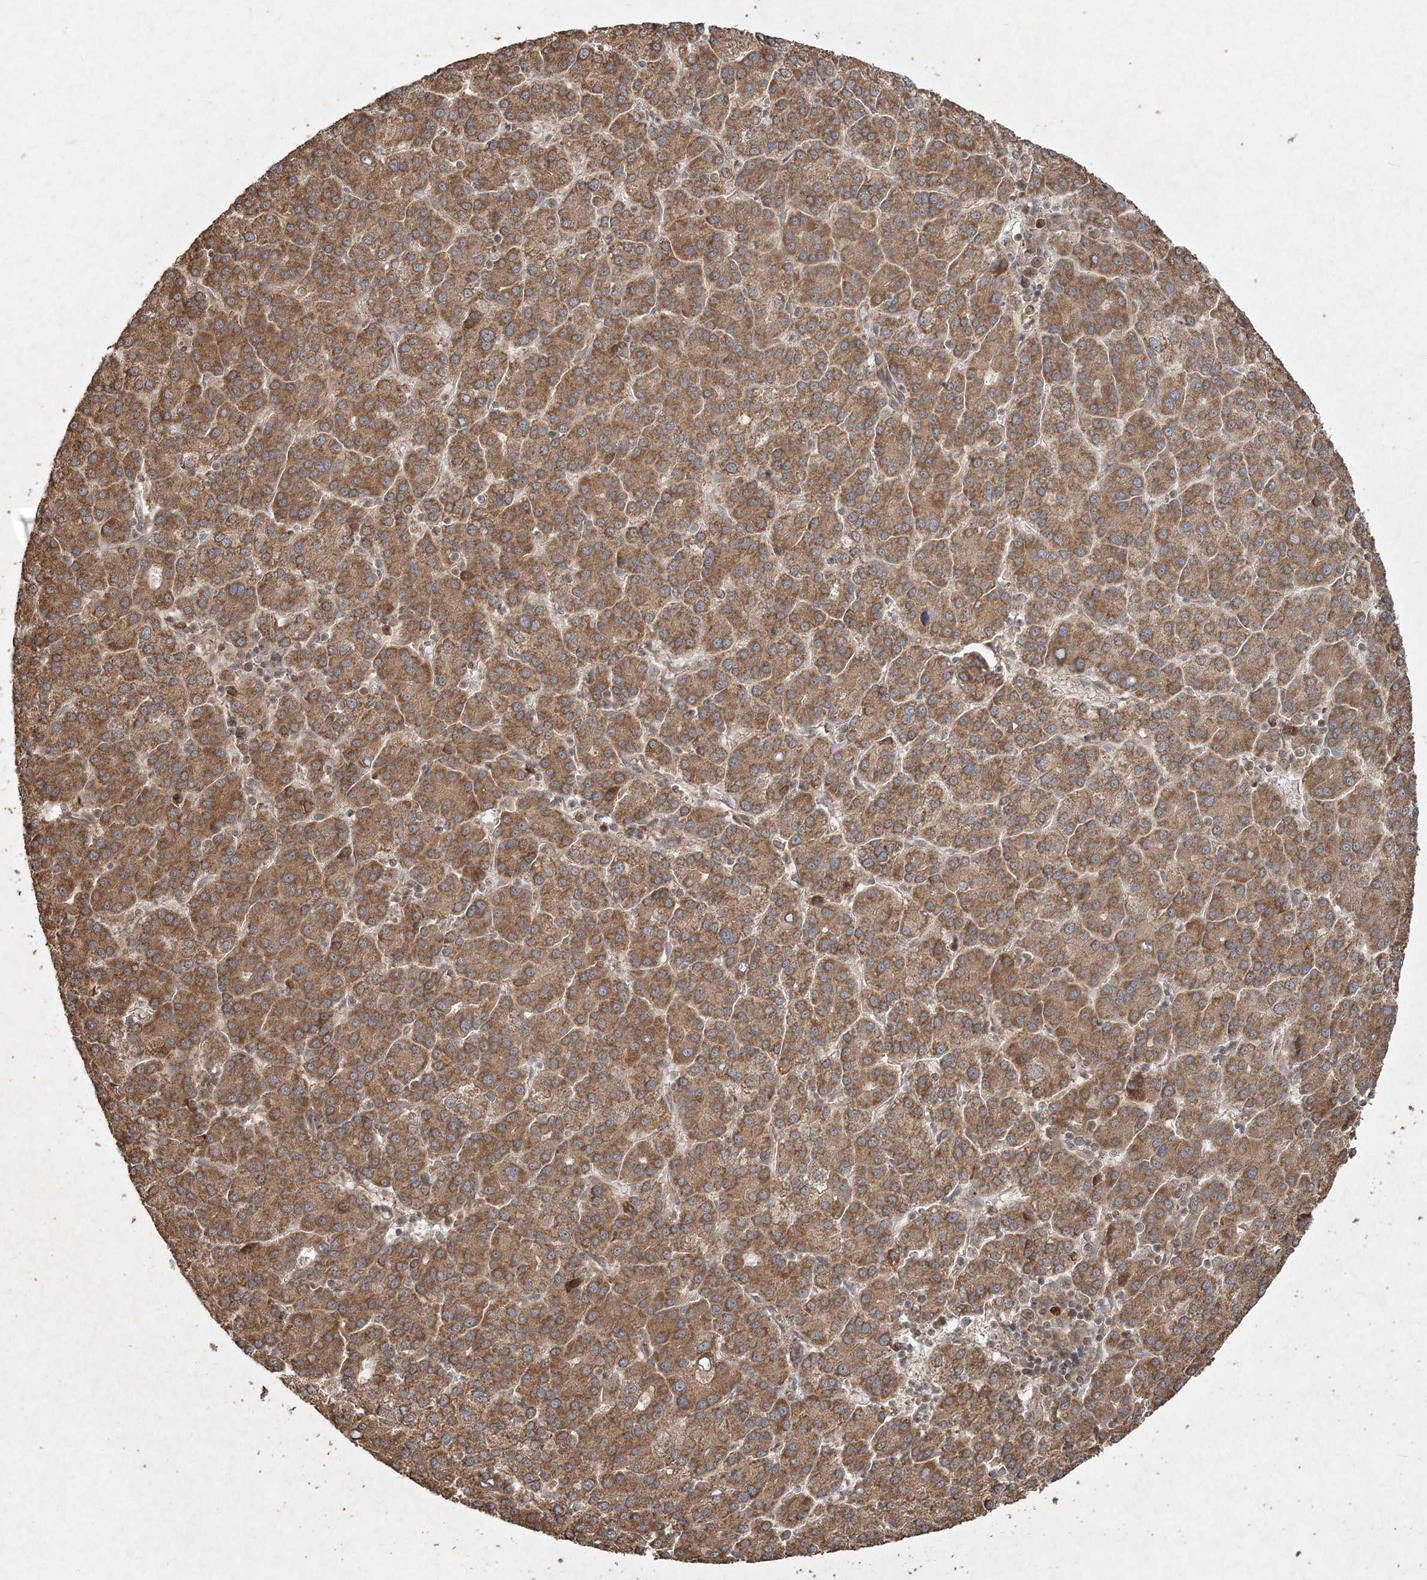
{"staining": {"intensity": "moderate", "quantity": ">75%", "location": "cytoplasmic/membranous"}, "tissue": "liver cancer", "cell_type": "Tumor cells", "image_type": "cancer", "snomed": [{"axis": "morphology", "description": "Carcinoma, Hepatocellular, NOS"}, {"axis": "topography", "description": "Liver"}], "caption": "Liver cancer stained for a protein (brown) exhibits moderate cytoplasmic/membranous positive positivity in approximately >75% of tumor cells.", "gene": "ANAPC16", "patient": {"sex": "female", "age": 58}}